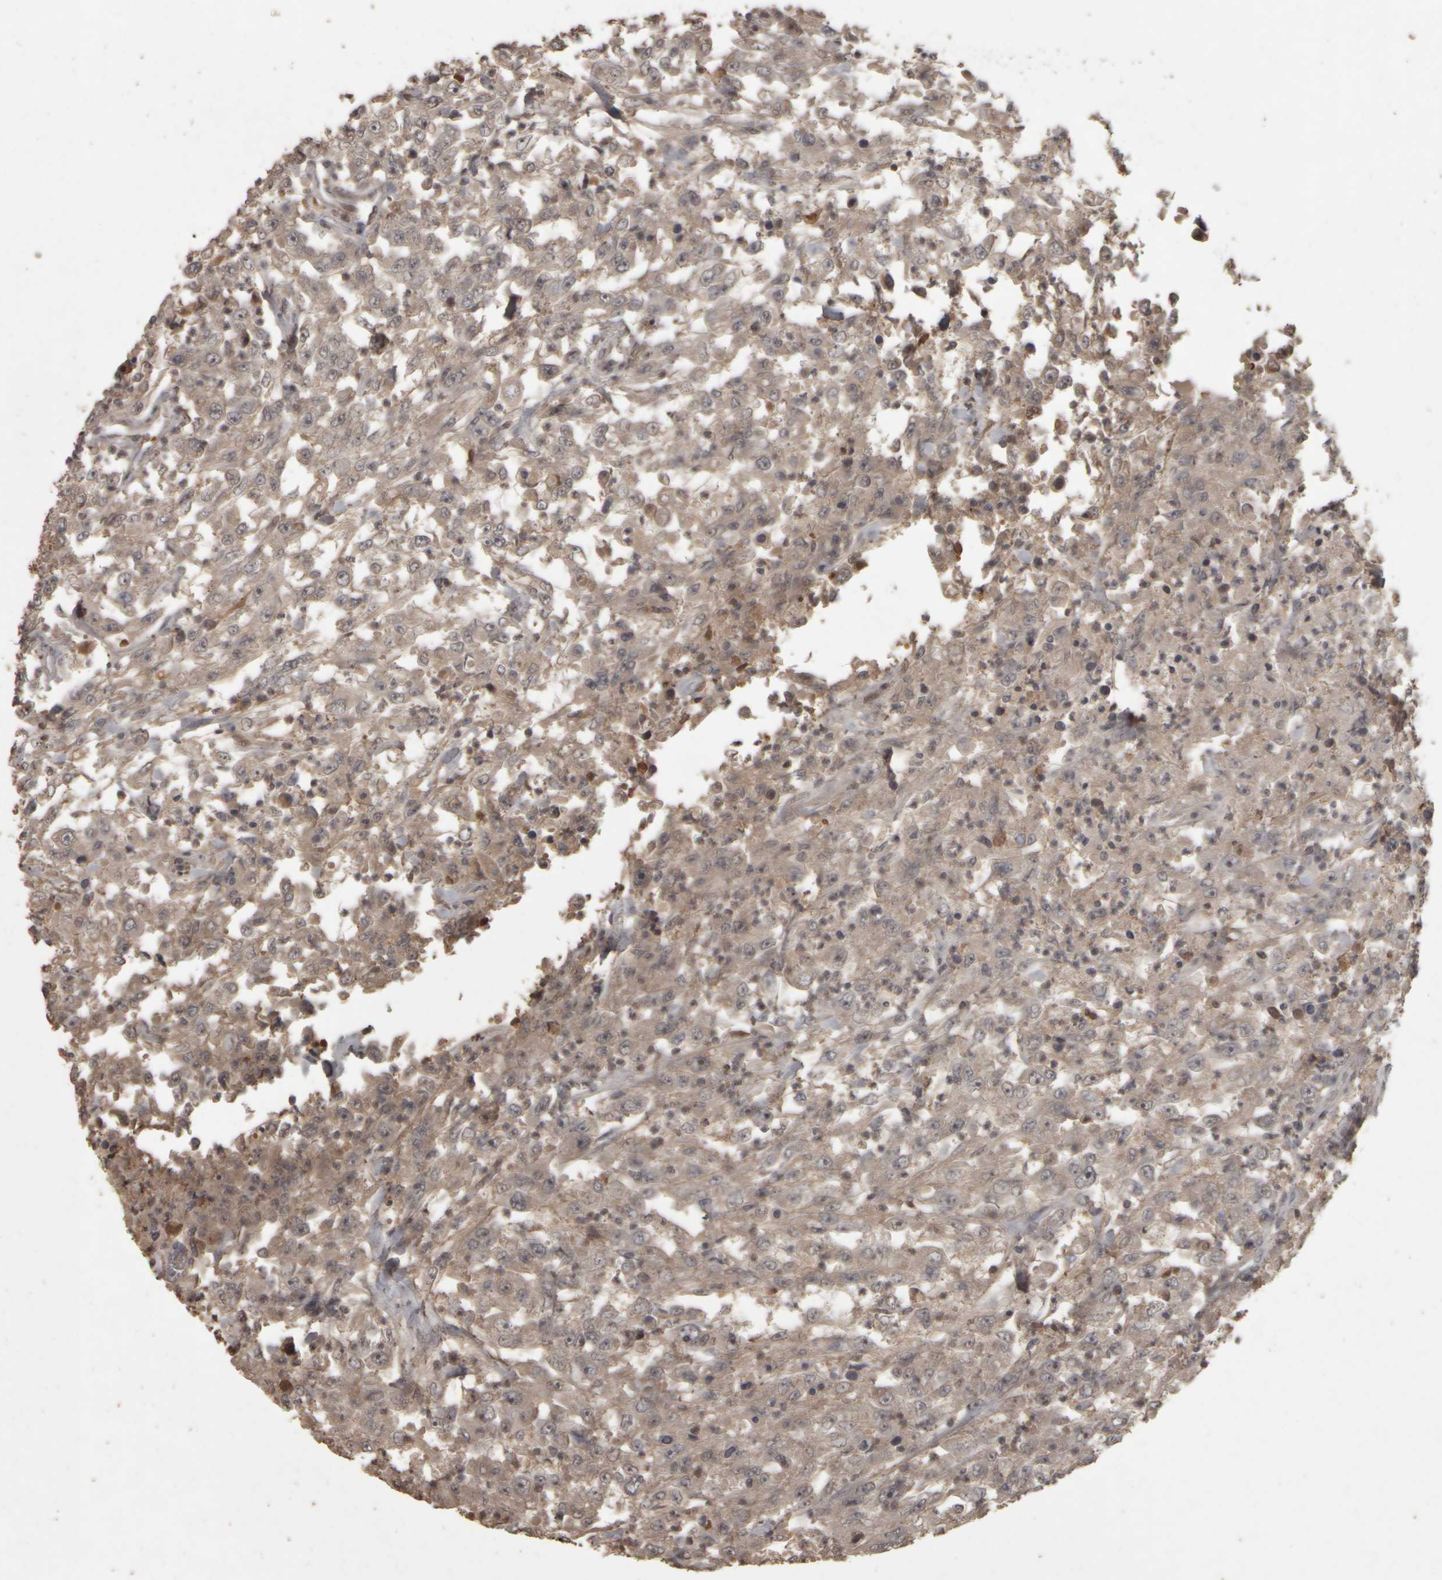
{"staining": {"intensity": "weak", "quantity": "25%-75%", "location": "cytoplasmic/membranous"}, "tissue": "urothelial cancer", "cell_type": "Tumor cells", "image_type": "cancer", "snomed": [{"axis": "morphology", "description": "Urothelial carcinoma, High grade"}, {"axis": "topography", "description": "Urinary bladder"}], "caption": "This photomicrograph shows IHC staining of urothelial carcinoma (high-grade), with low weak cytoplasmic/membranous expression in approximately 25%-75% of tumor cells.", "gene": "ACO1", "patient": {"sex": "male", "age": 46}}